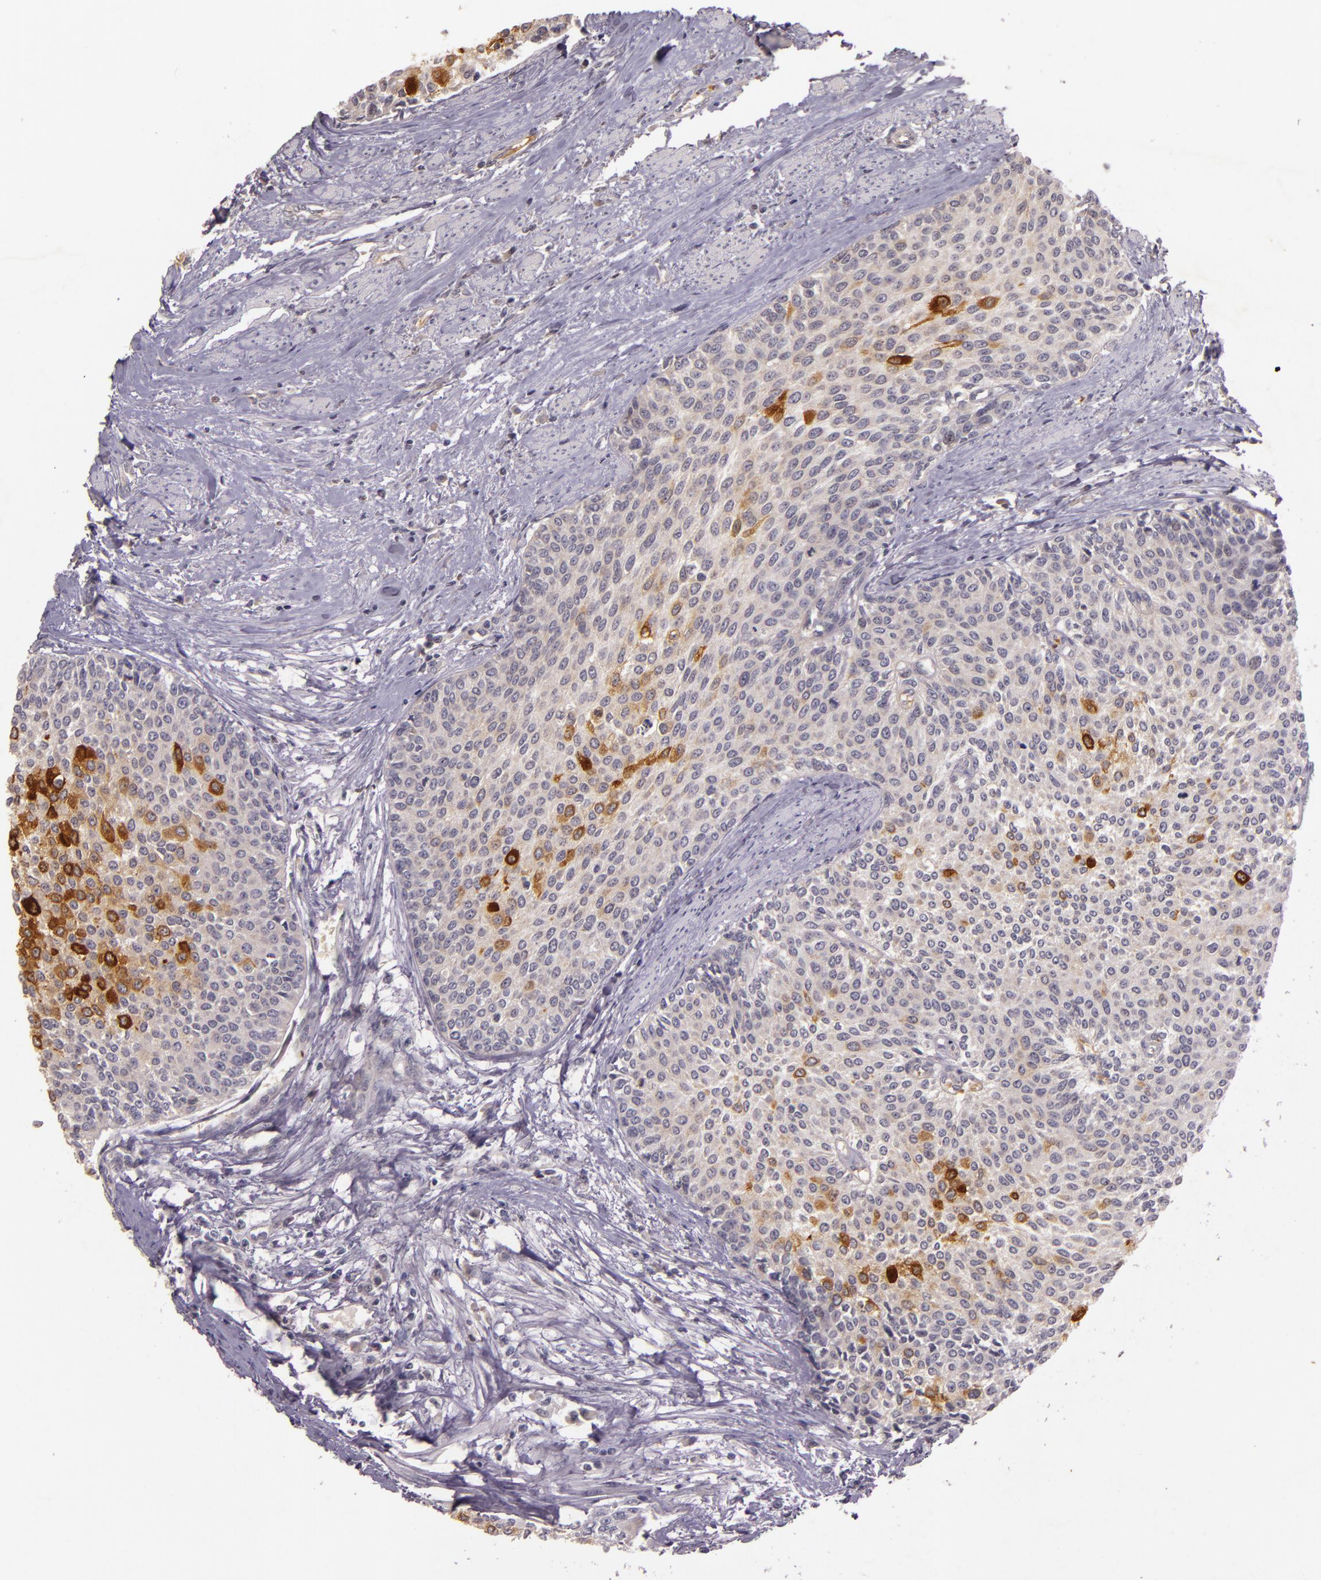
{"staining": {"intensity": "moderate", "quantity": "<25%", "location": "cytoplasmic/membranous"}, "tissue": "urothelial cancer", "cell_type": "Tumor cells", "image_type": "cancer", "snomed": [{"axis": "morphology", "description": "Urothelial carcinoma, Low grade"}, {"axis": "topography", "description": "Urinary bladder"}], "caption": "An image showing moderate cytoplasmic/membranous expression in about <25% of tumor cells in urothelial cancer, as visualized by brown immunohistochemical staining.", "gene": "TFF1", "patient": {"sex": "female", "age": 73}}